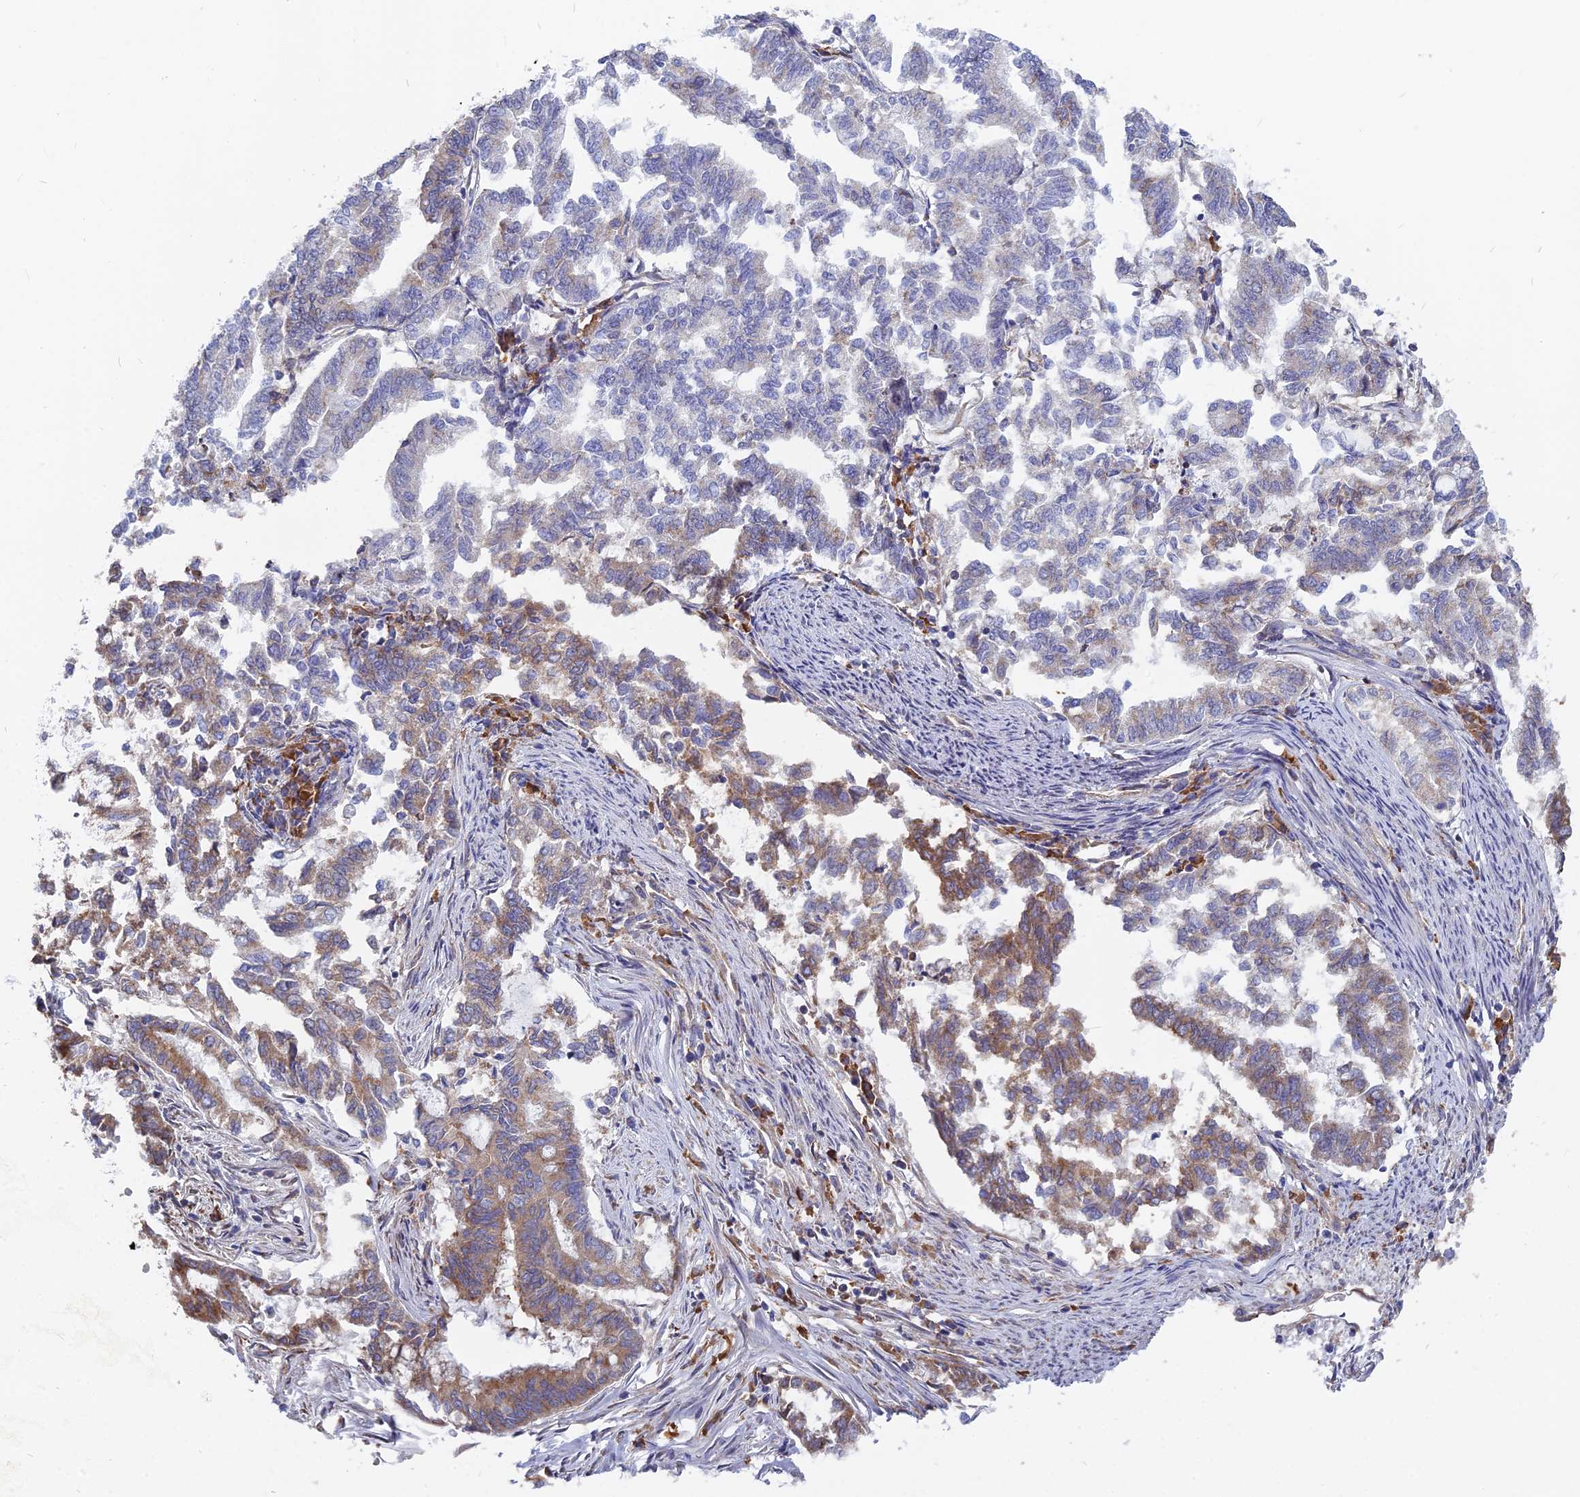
{"staining": {"intensity": "moderate", "quantity": "<25%", "location": "cytoplasmic/membranous"}, "tissue": "endometrial cancer", "cell_type": "Tumor cells", "image_type": "cancer", "snomed": [{"axis": "morphology", "description": "Adenocarcinoma, NOS"}, {"axis": "topography", "description": "Endometrium"}], "caption": "Endometrial cancer (adenocarcinoma) tissue displays moderate cytoplasmic/membranous staining in about <25% of tumor cells", "gene": "KIAA1143", "patient": {"sex": "female", "age": 79}}